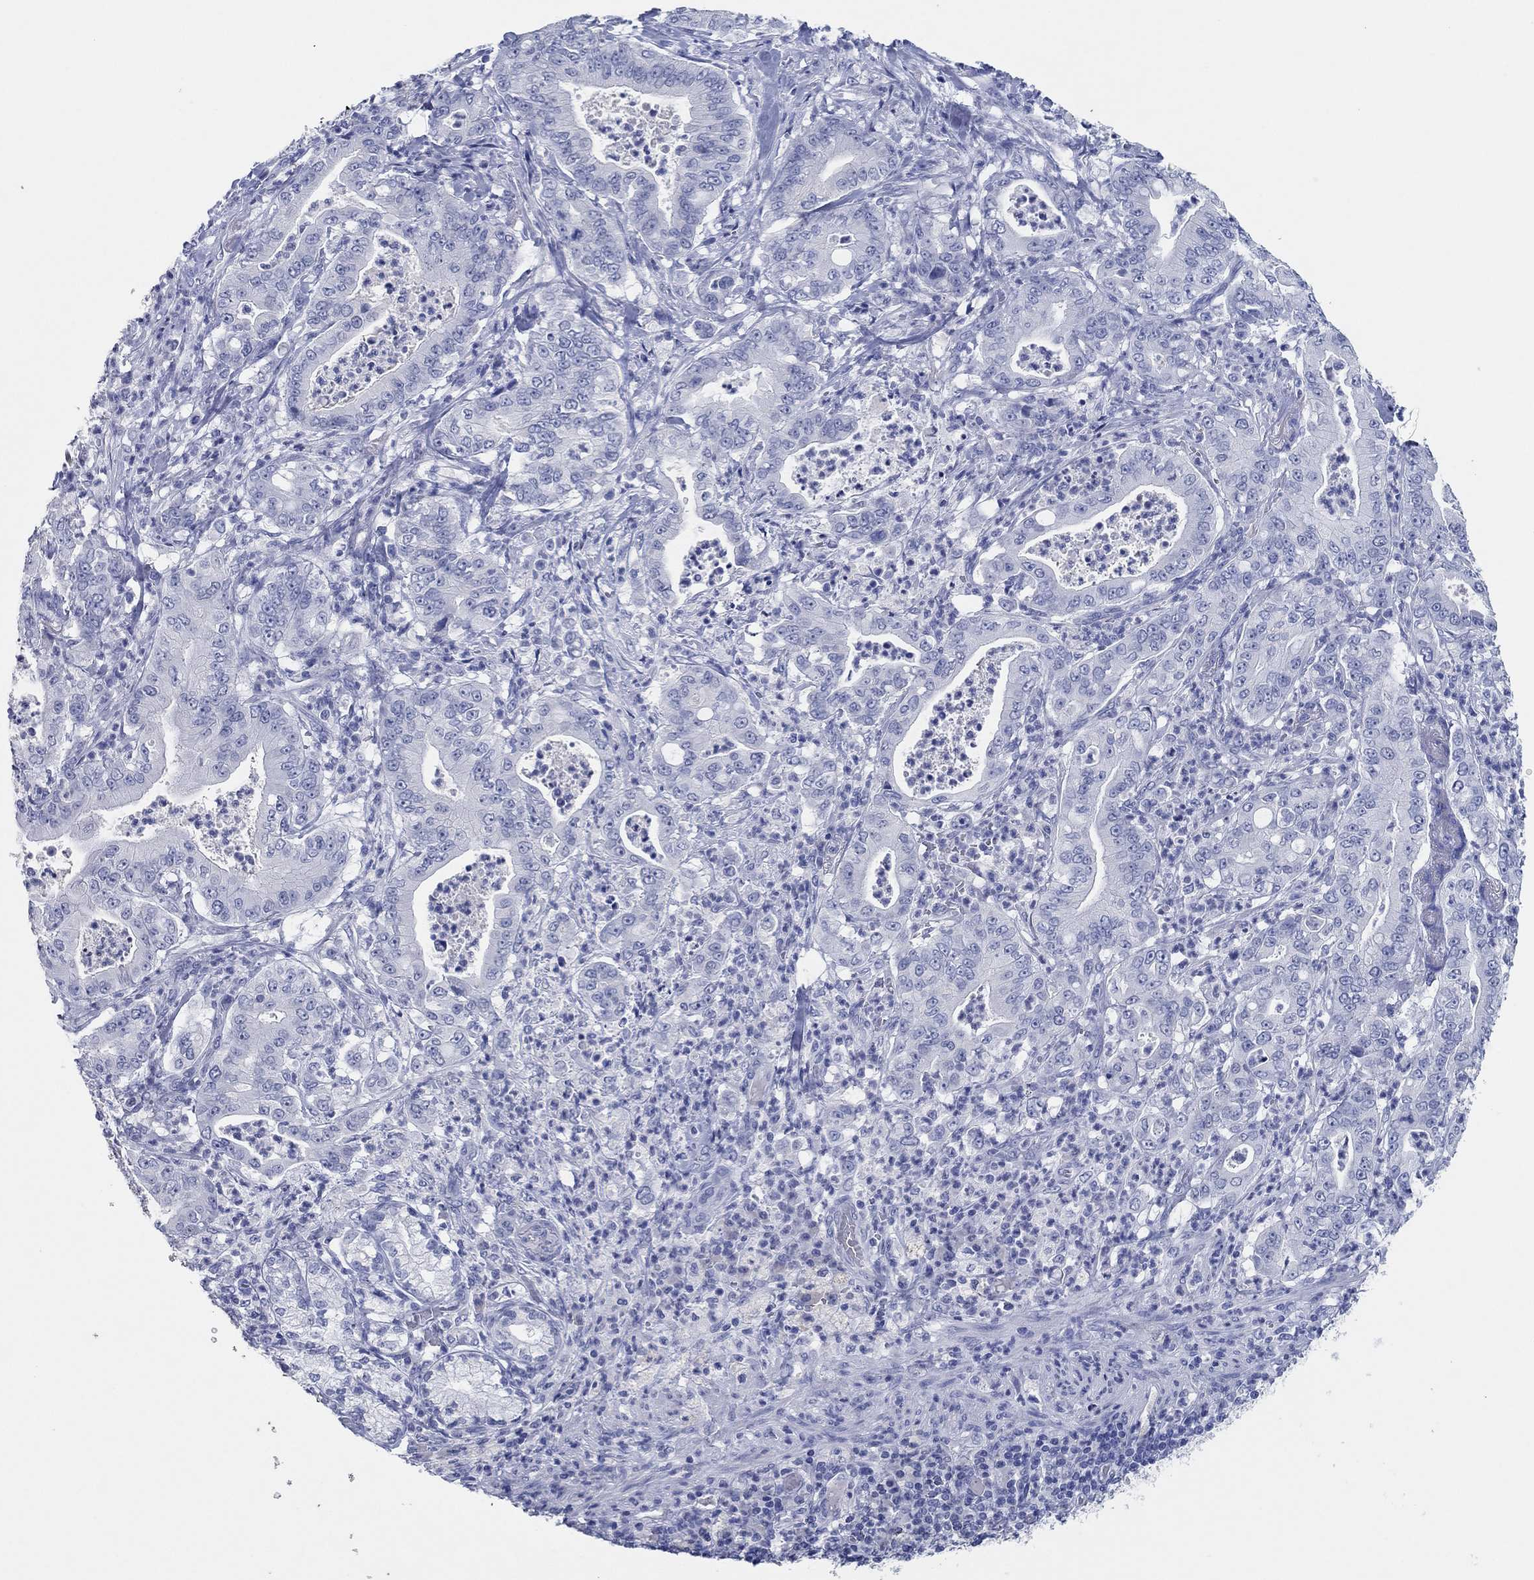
{"staining": {"intensity": "negative", "quantity": "none", "location": "none"}, "tissue": "pancreatic cancer", "cell_type": "Tumor cells", "image_type": "cancer", "snomed": [{"axis": "morphology", "description": "Adenocarcinoma, NOS"}, {"axis": "topography", "description": "Pancreas"}], "caption": "The histopathology image exhibits no significant staining in tumor cells of pancreatic cancer.", "gene": "POU5F1", "patient": {"sex": "male", "age": 71}}